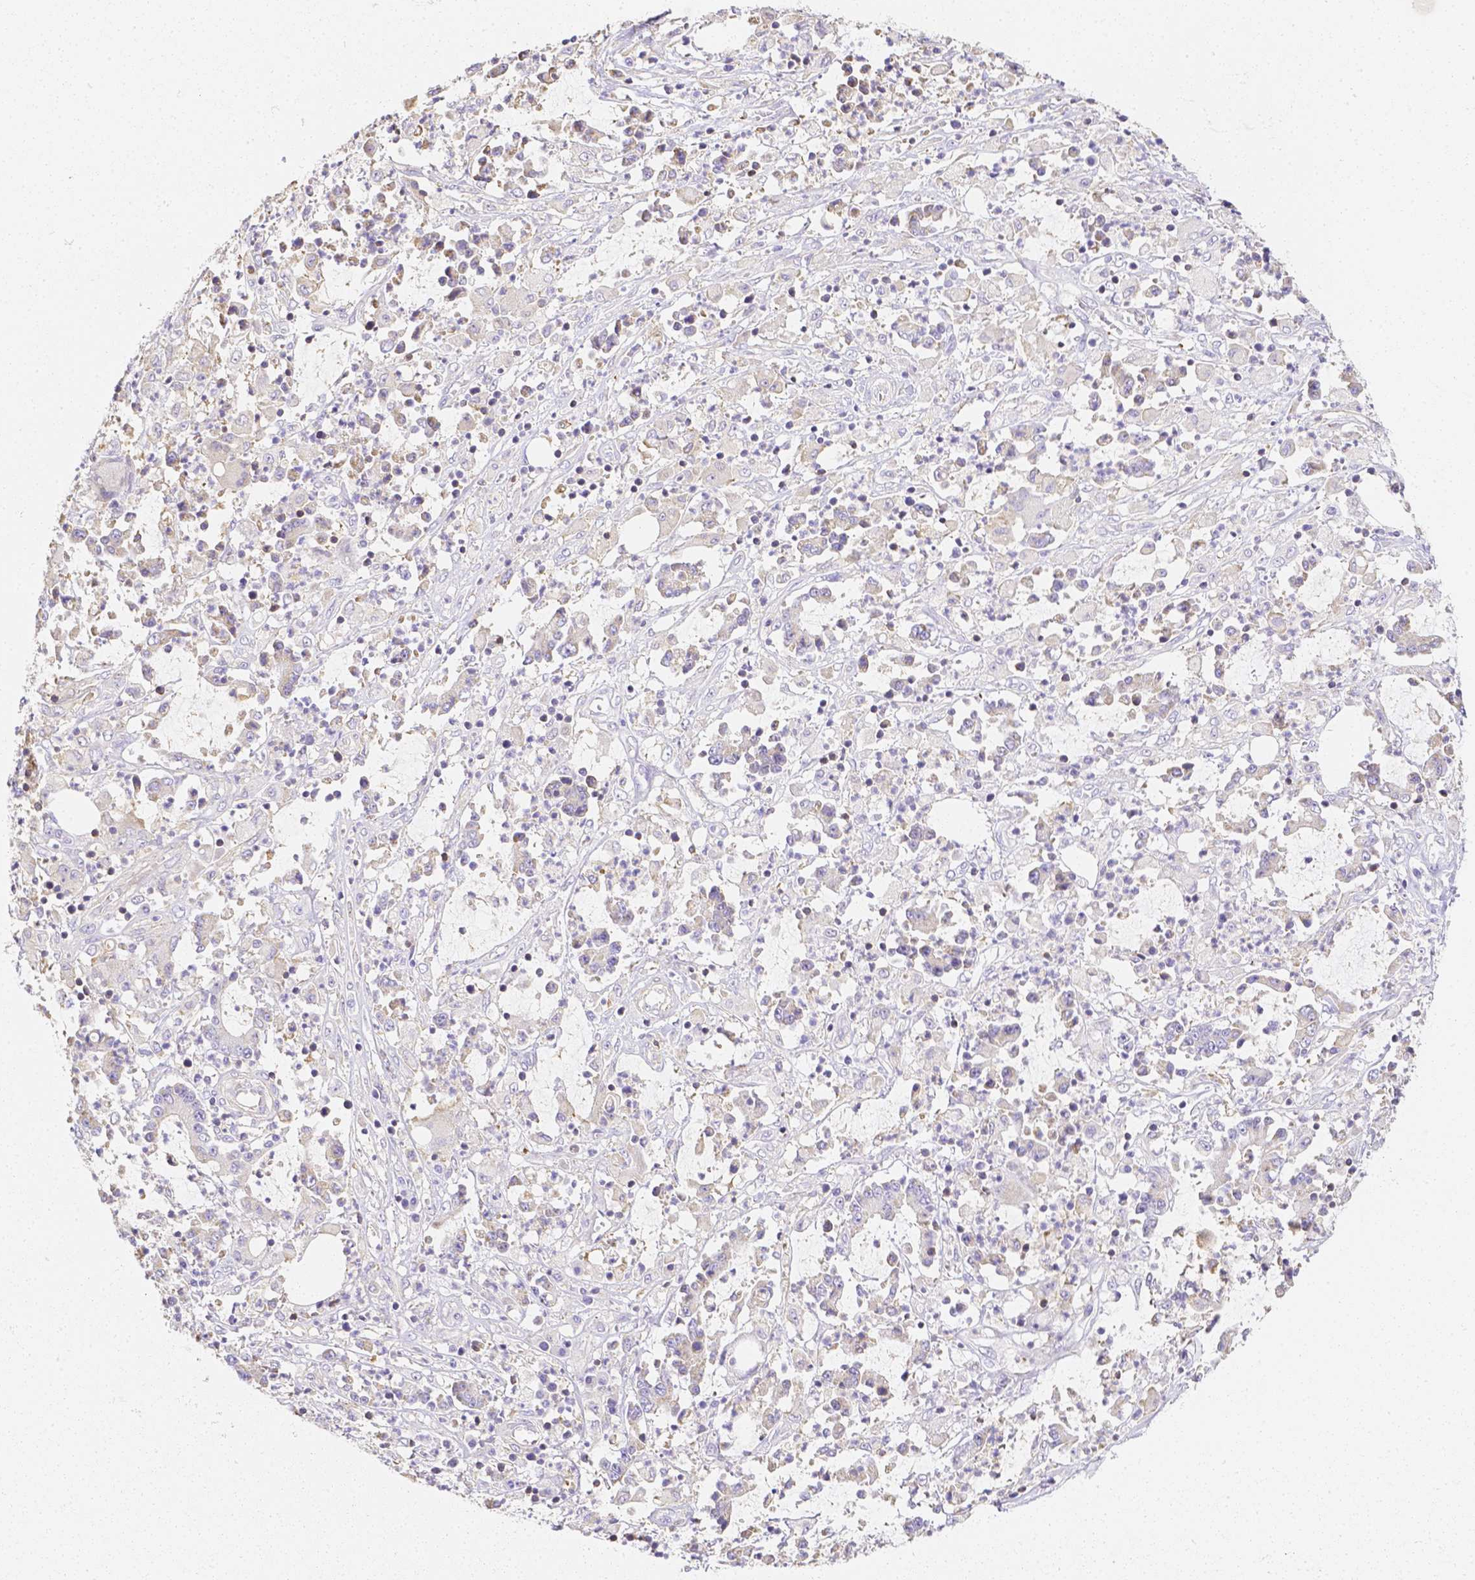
{"staining": {"intensity": "negative", "quantity": "none", "location": "none"}, "tissue": "stomach cancer", "cell_type": "Tumor cells", "image_type": "cancer", "snomed": [{"axis": "morphology", "description": "Adenocarcinoma, NOS"}, {"axis": "topography", "description": "Stomach, upper"}], "caption": "Protein analysis of adenocarcinoma (stomach) displays no significant expression in tumor cells. (Stains: DAB IHC with hematoxylin counter stain, Microscopy: brightfield microscopy at high magnification).", "gene": "ASAH2", "patient": {"sex": "male", "age": 68}}